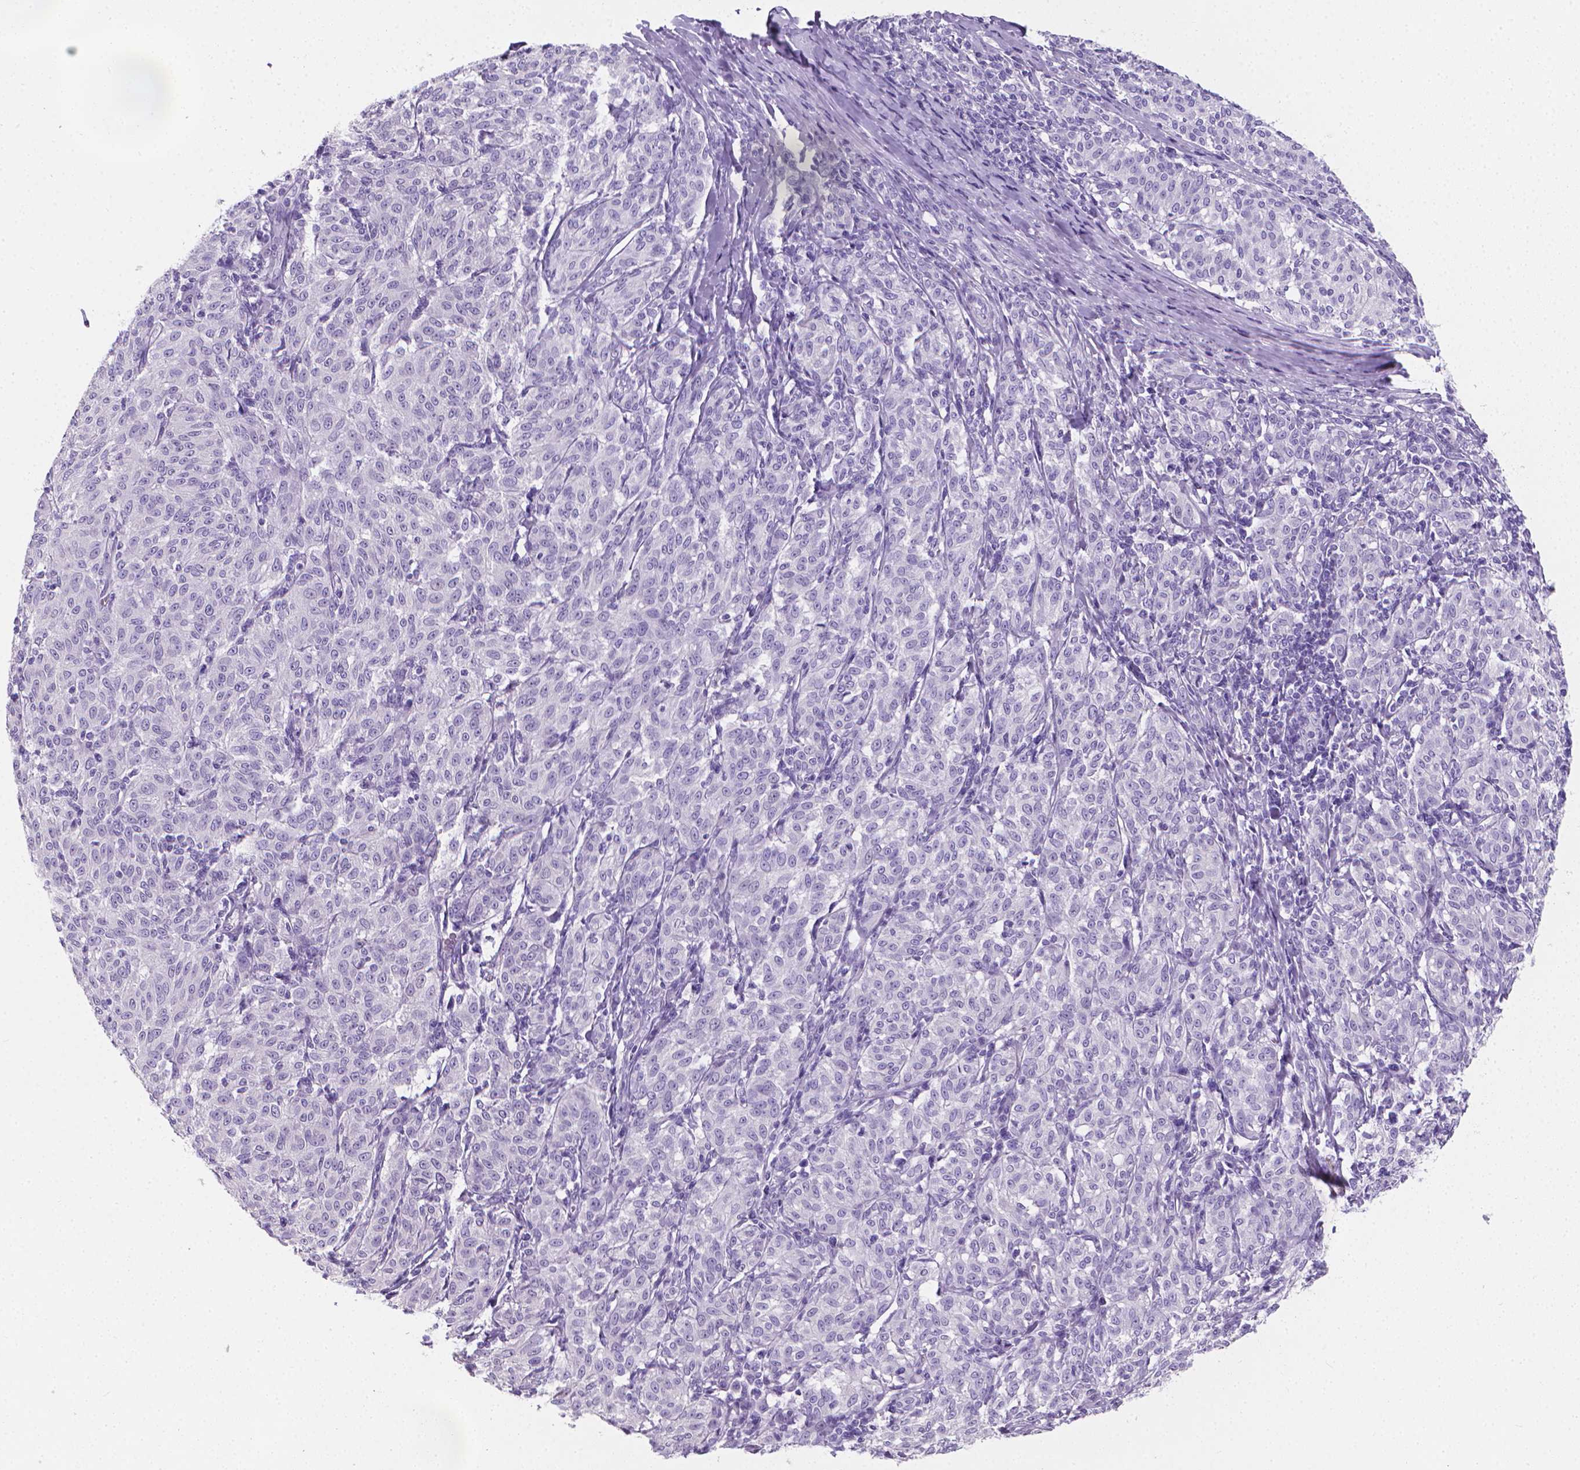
{"staining": {"intensity": "negative", "quantity": "none", "location": "none"}, "tissue": "melanoma", "cell_type": "Tumor cells", "image_type": "cancer", "snomed": [{"axis": "morphology", "description": "Malignant melanoma, NOS"}, {"axis": "topography", "description": "Skin"}], "caption": "High magnification brightfield microscopy of melanoma stained with DAB (brown) and counterstained with hematoxylin (blue): tumor cells show no significant expression.", "gene": "XPNPEP2", "patient": {"sex": "female", "age": 72}}